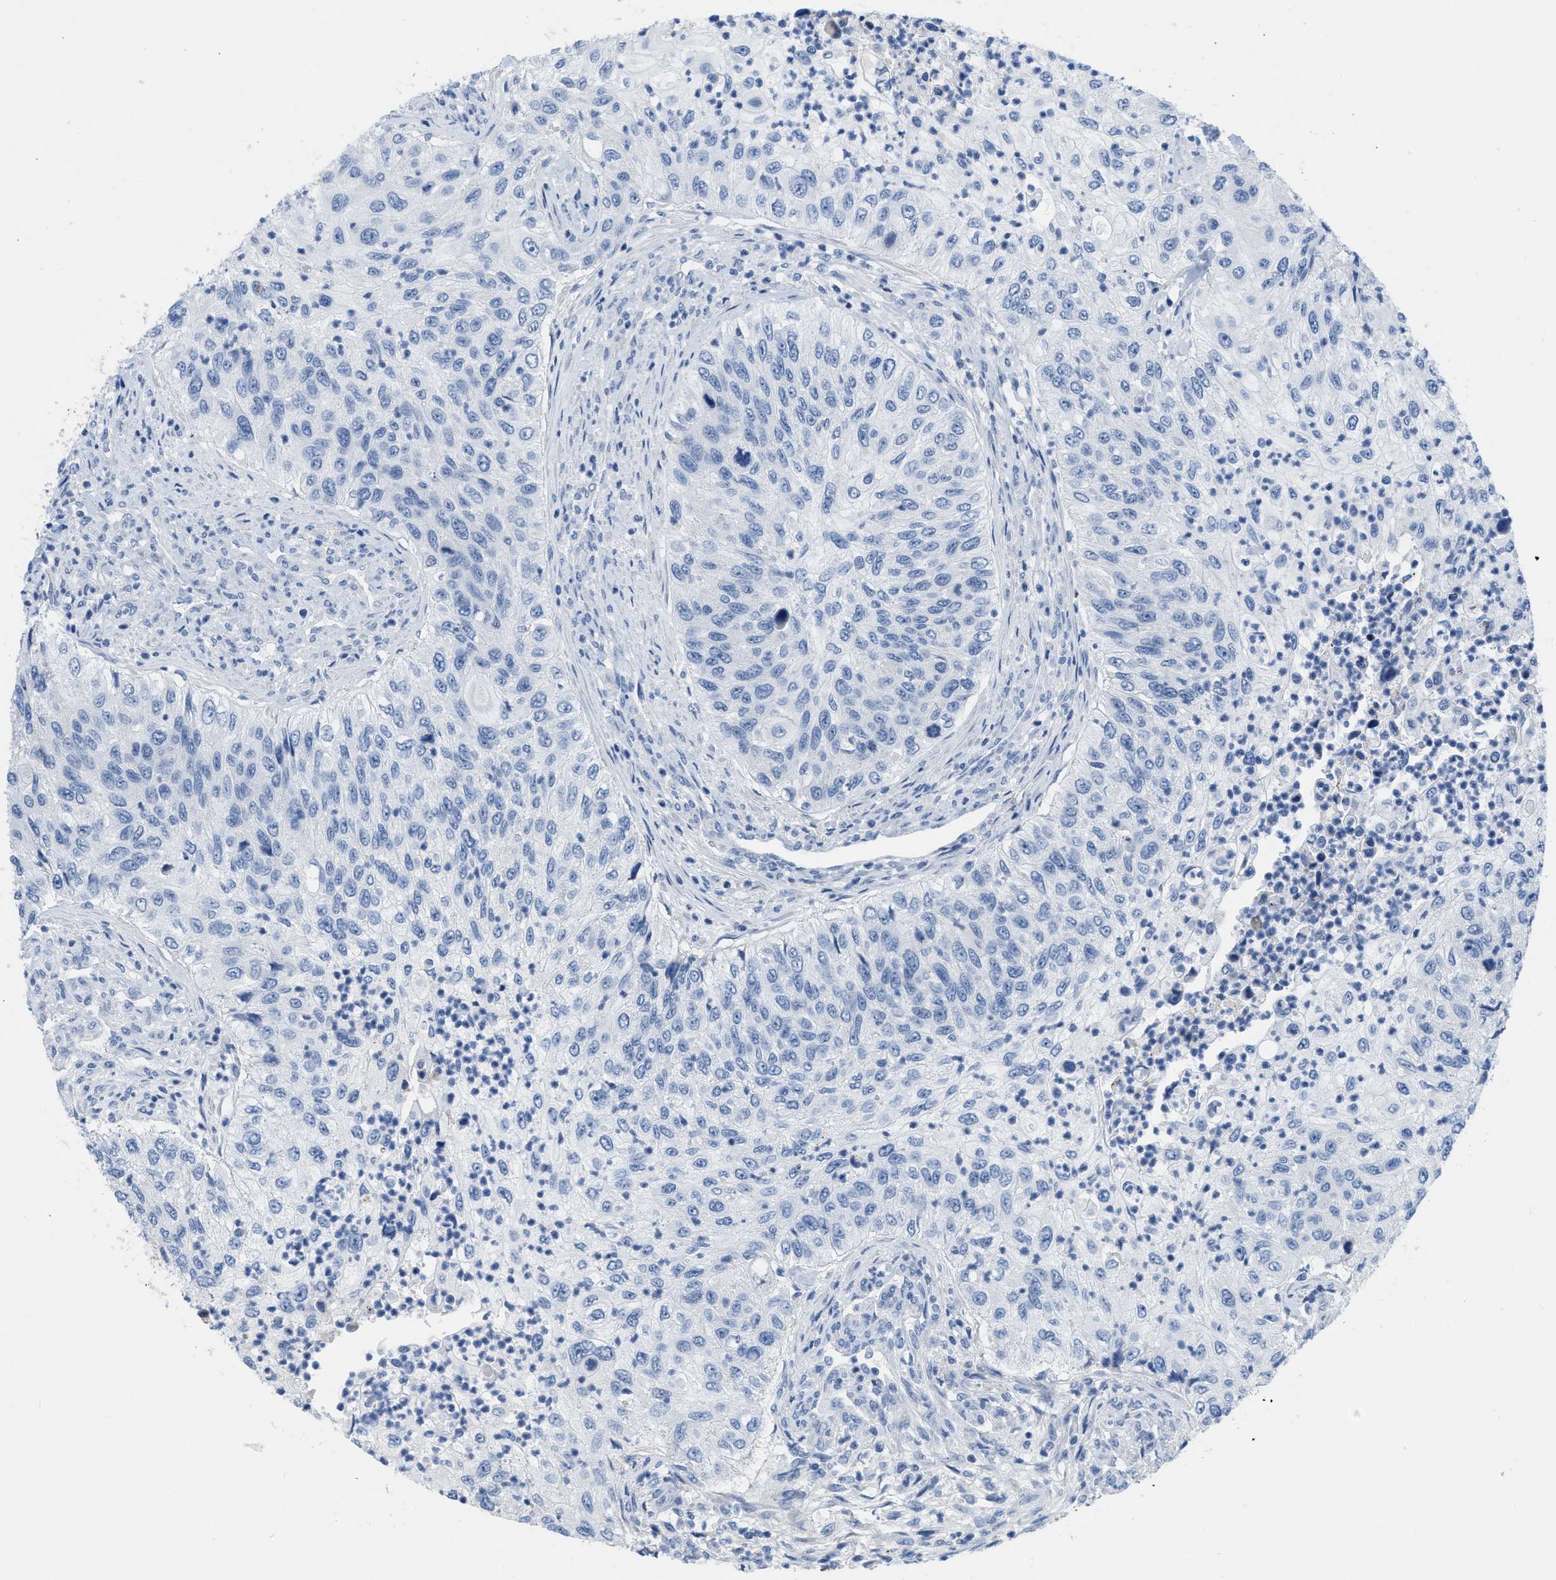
{"staining": {"intensity": "negative", "quantity": "none", "location": "none"}, "tissue": "urothelial cancer", "cell_type": "Tumor cells", "image_type": "cancer", "snomed": [{"axis": "morphology", "description": "Urothelial carcinoma, High grade"}, {"axis": "topography", "description": "Urinary bladder"}], "caption": "Tumor cells are negative for brown protein staining in high-grade urothelial carcinoma. (DAB immunohistochemistry (IHC), high magnification).", "gene": "CRYM", "patient": {"sex": "female", "age": 60}}